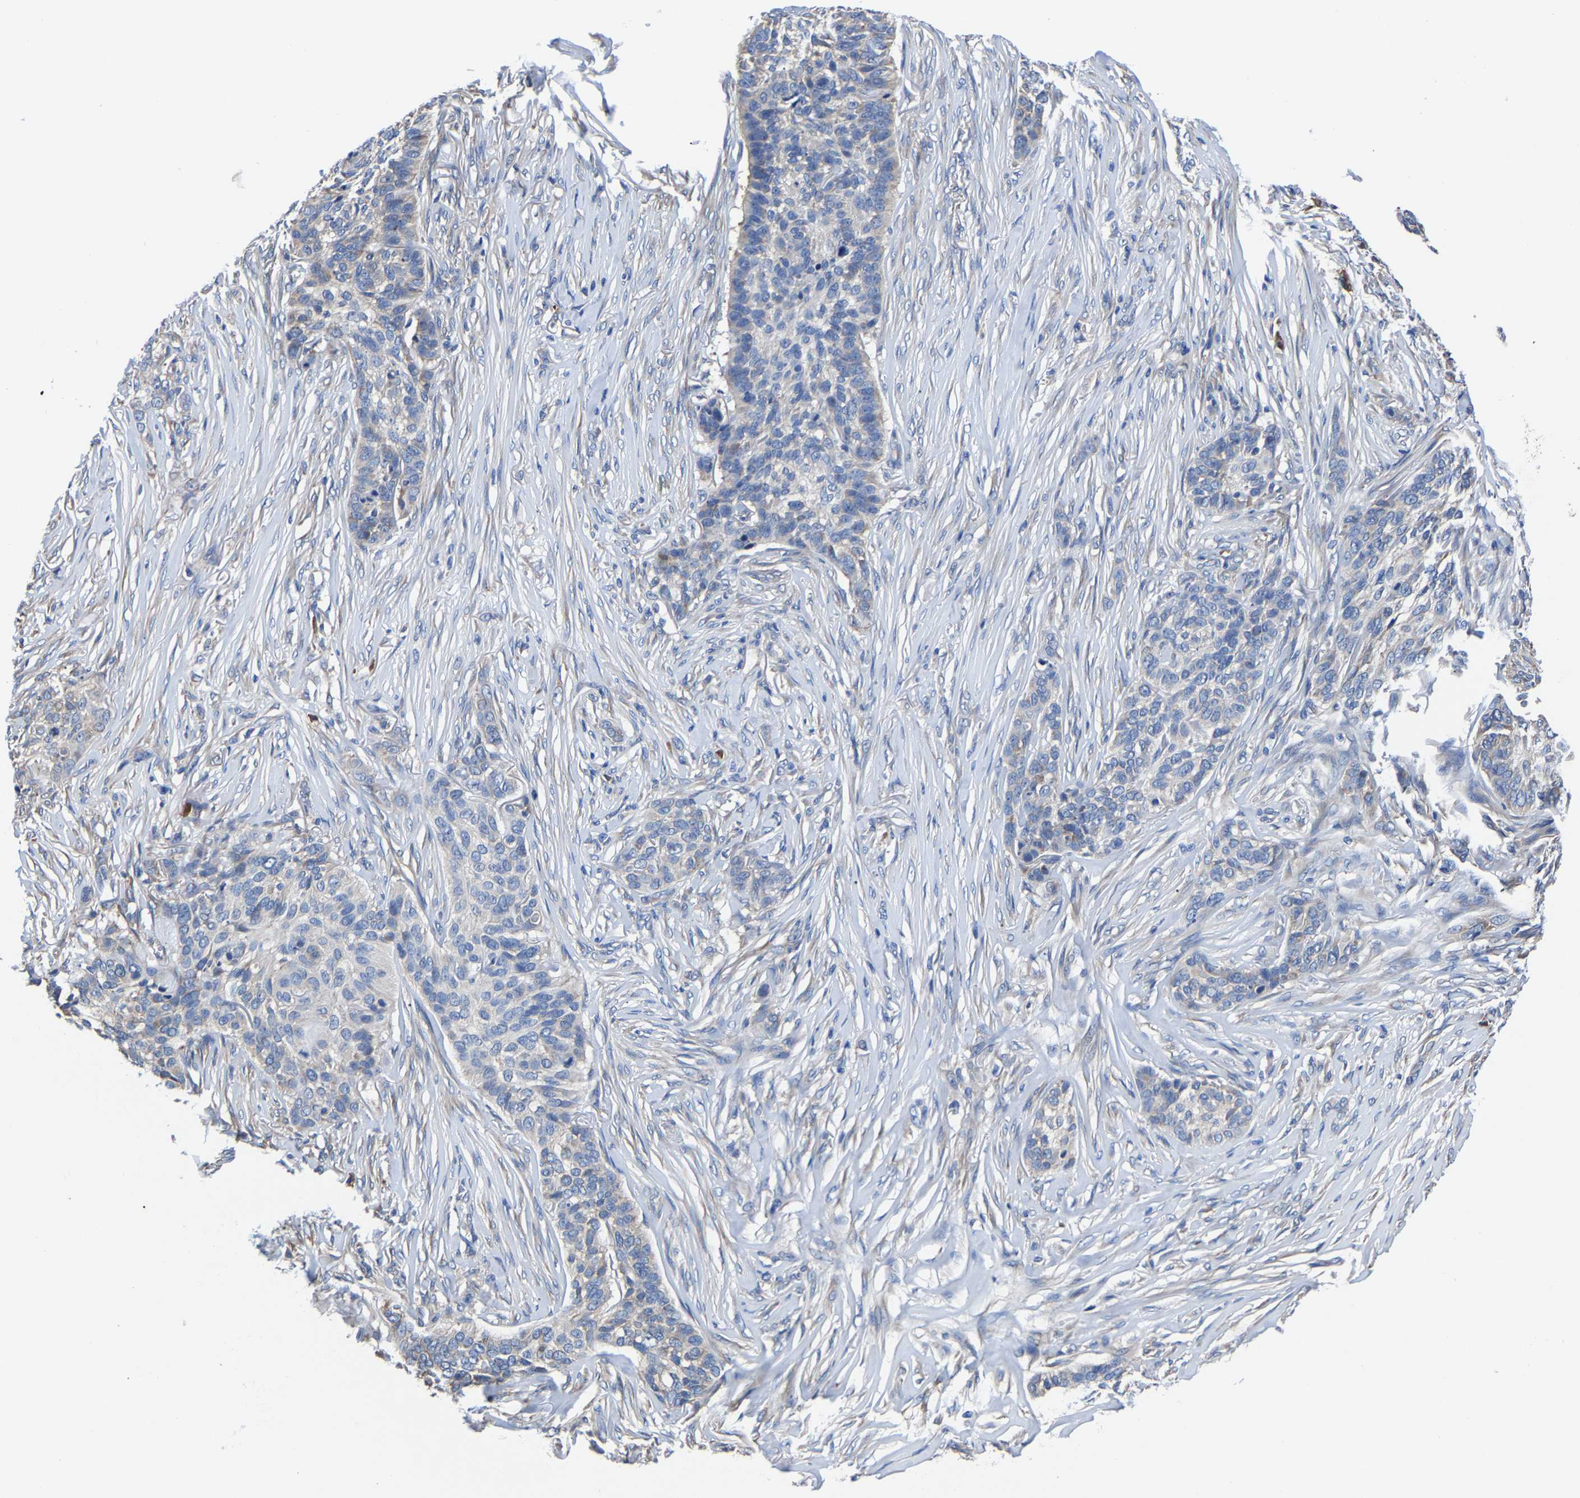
{"staining": {"intensity": "weak", "quantity": "25%-75%", "location": "cytoplasmic/membranous"}, "tissue": "skin cancer", "cell_type": "Tumor cells", "image_type": "cancer", "snomed": [{"axis": "morphology", "description": "Basal cell carcinoma"}, {"axis": "topography", "description": "Skin"}], "caption": "This histopathology image exhibits immunohistochemistry staining of skin basal cell carcinoma, with low weak cytoplasmic/membranous positivity in approximately 25%-75% of tumor cells.", "gene": "SRPK2", "patient": {"sex": "male", "age": 85}}